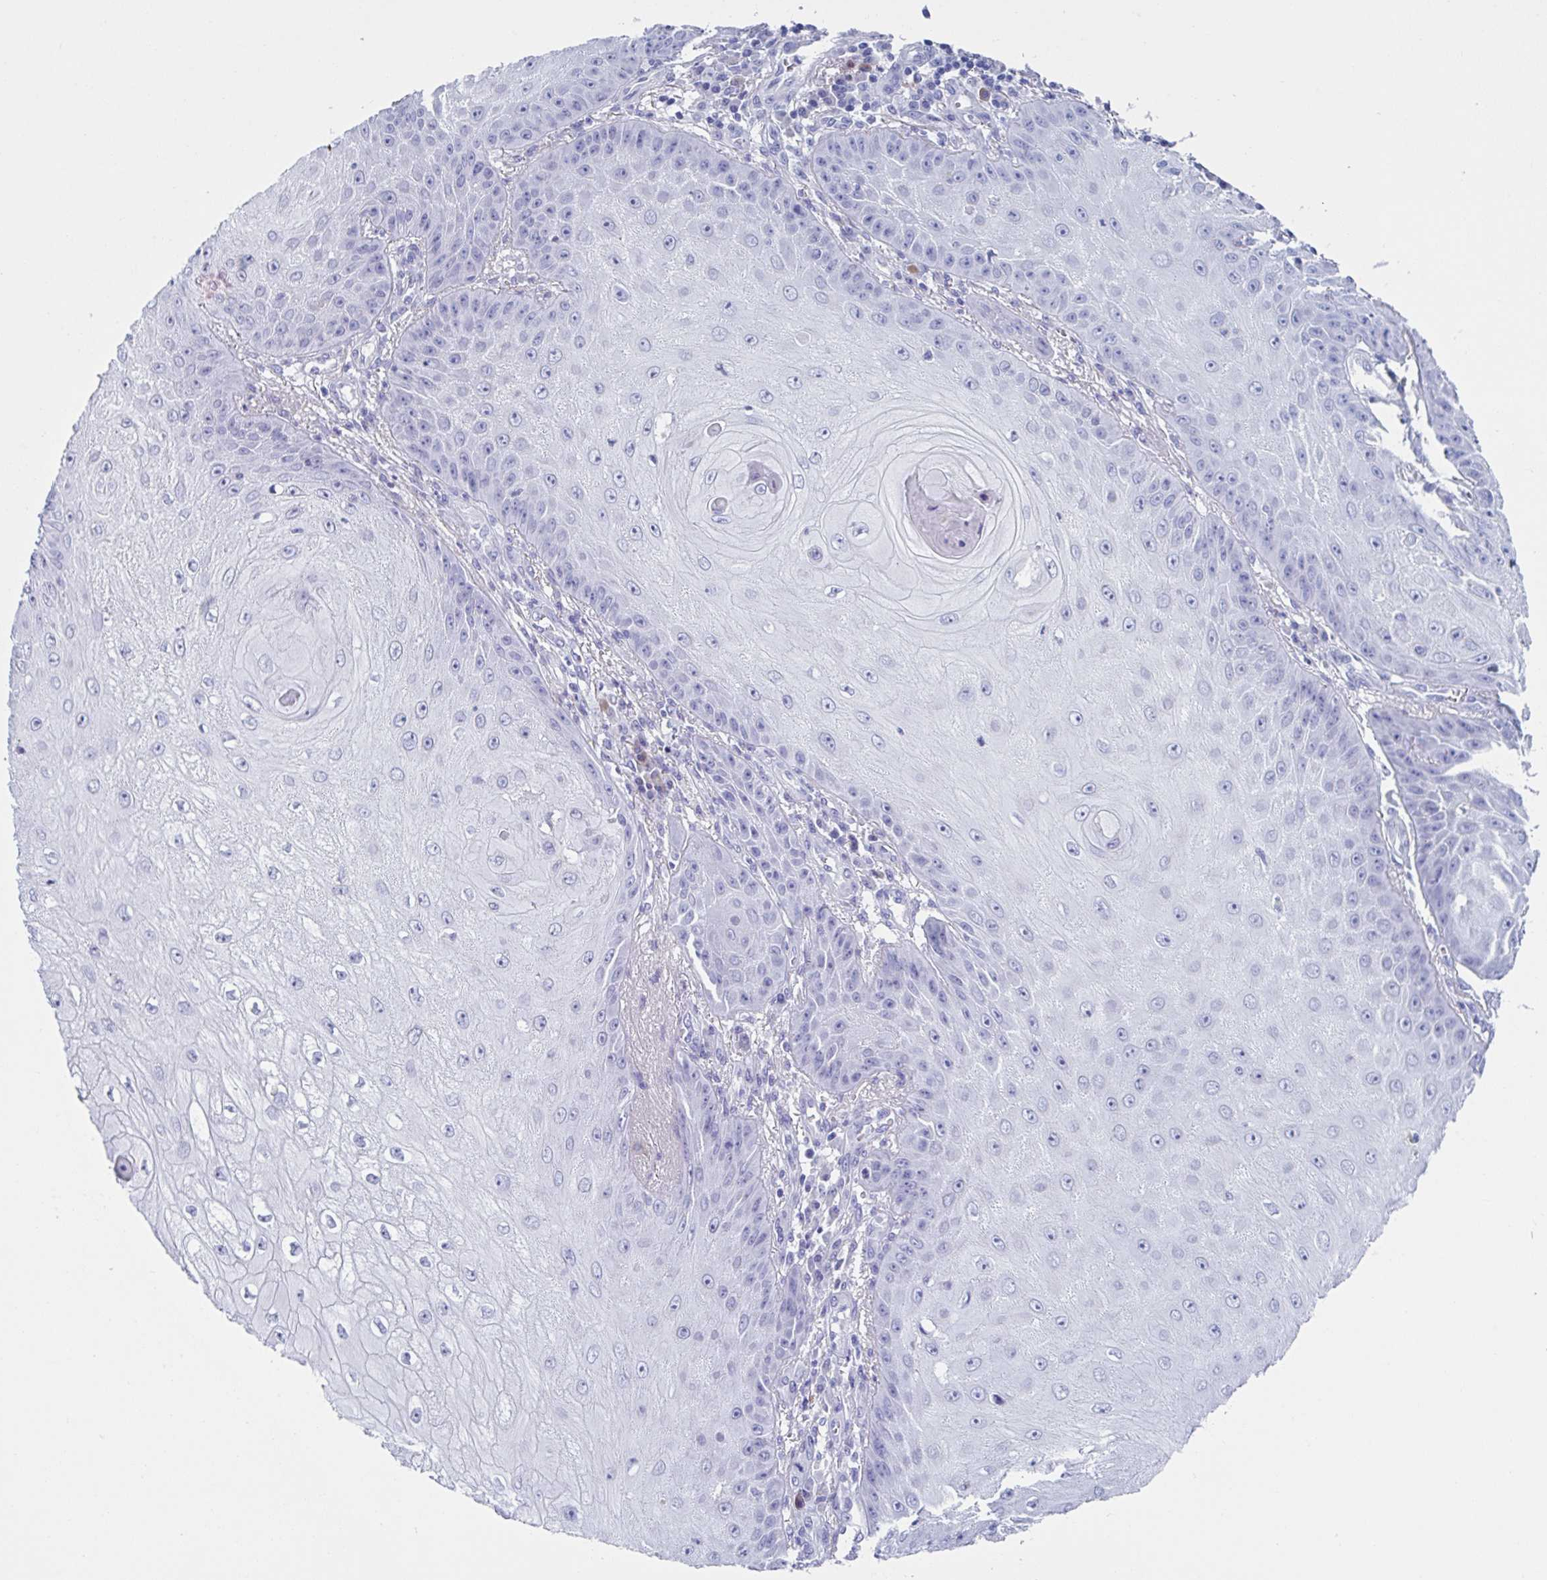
{"staining": {"intensity": "negative", "quantity": "none", "location": "none"}, "tissue": "skin cancer", "cell_type": "Tumor cells", "image_type": "cancer", "snomed": [{"axis": "morphology", "description": "Squamous cell carcinoma, NOS"}, {"axis": "topography", "description": "Skin"}], "caption": "Squamous cell carcinoma (skin) was stained to show a protein in brown. There is no significant staining in tumor cells.", "gene": "USP35", "patient": {"sex": "male", "age": 70}}